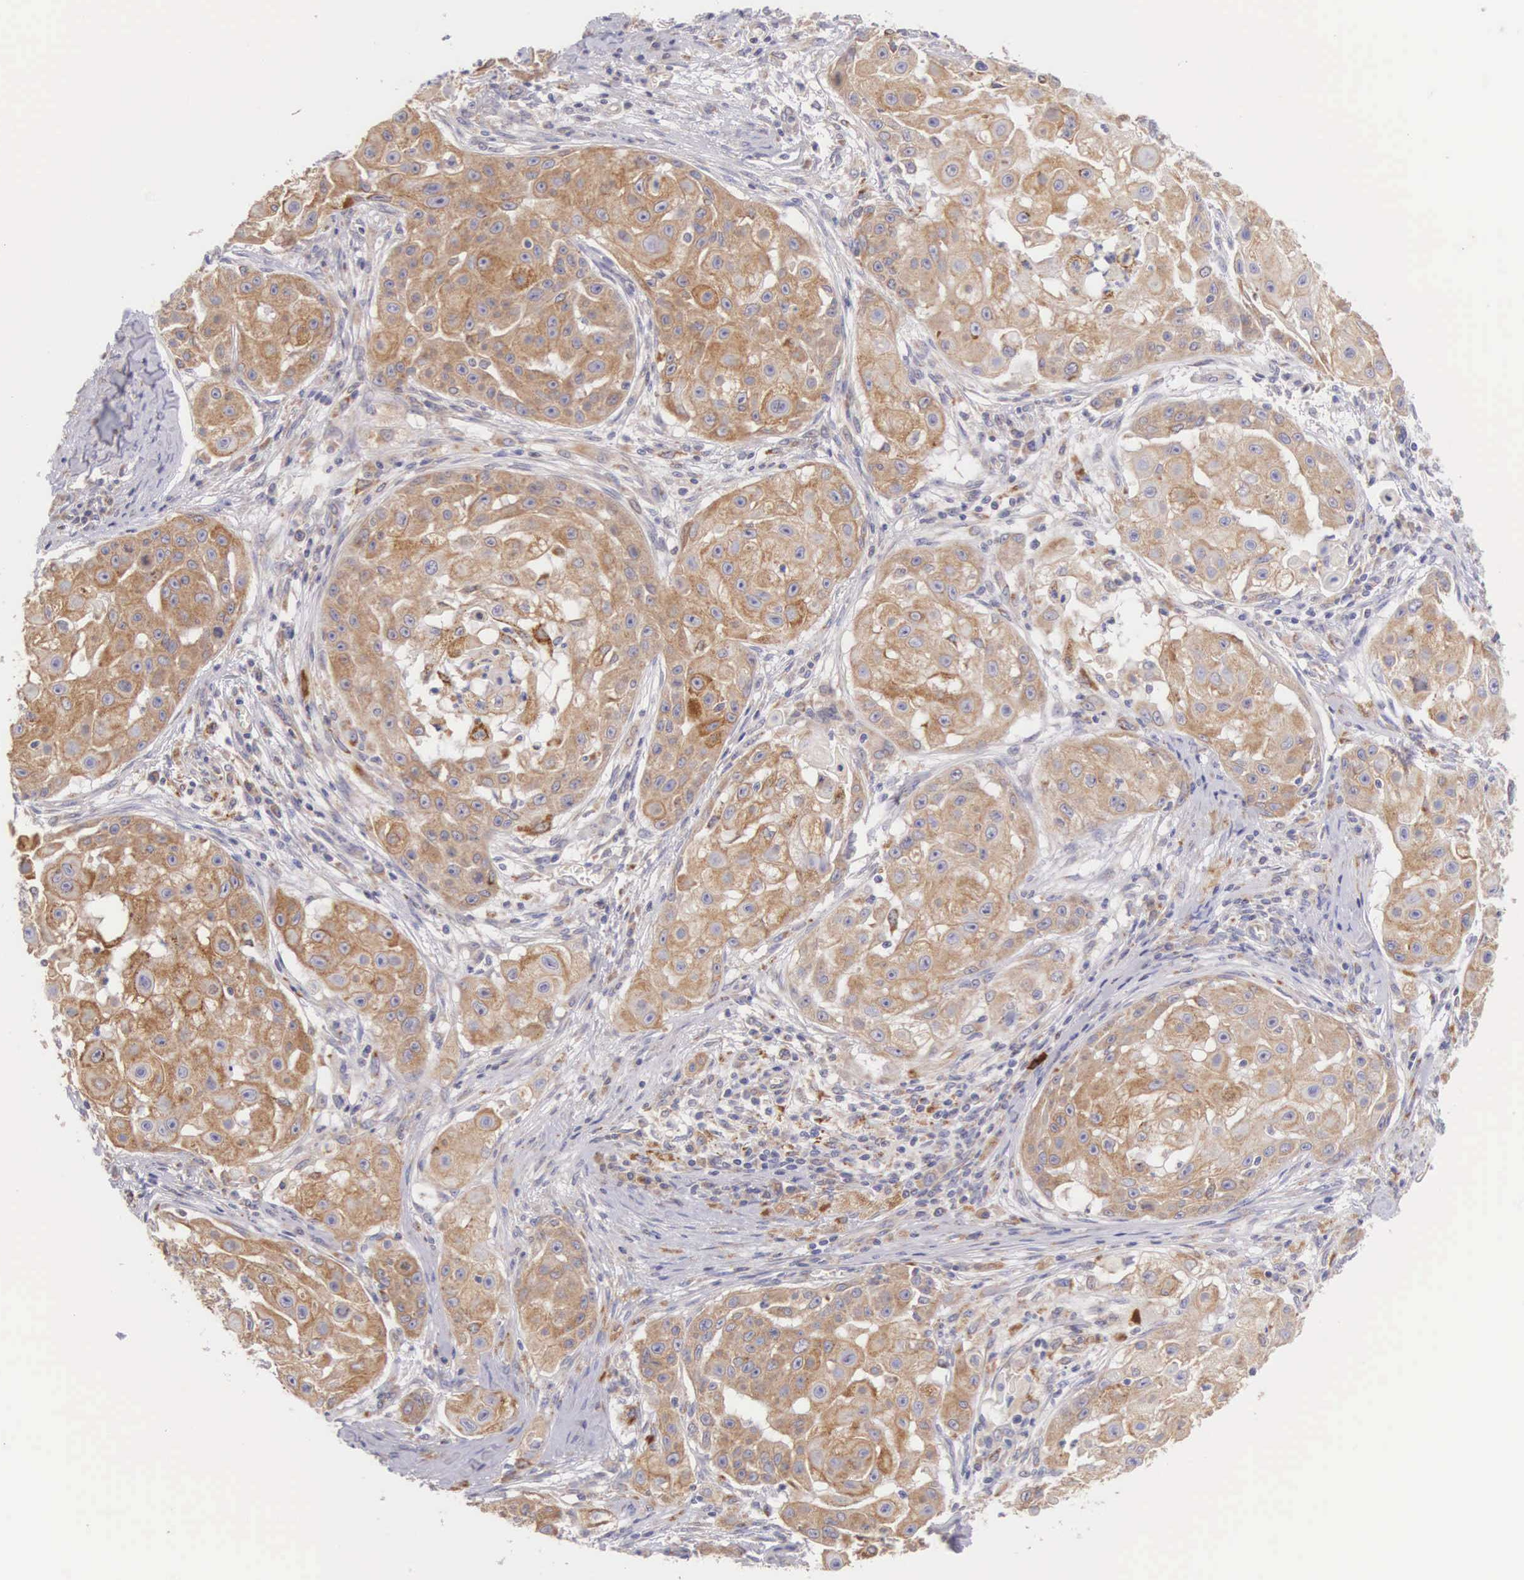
{"staining": {"intensity": "moderate", "quantity": ">75%", "location": "cytoplasmic/membranous"}, "tissue": "skin cancer", "cell_type": "Tumor cells", "image_type": "cancer", "snomed": [{"axis": "morphology", "description": "Squamous cell carcinoma, NOS"}, {"axis": "topography", "description": "Skin"}], "caption": "Protein analysis of squamous cell carcinoma (skin) tissue exhibits moderate cytoplasmic/membranous expression in about >75% of tumor cells.", "gene": "NSDHL", "patient": {"sex": "female", "age": 57}}